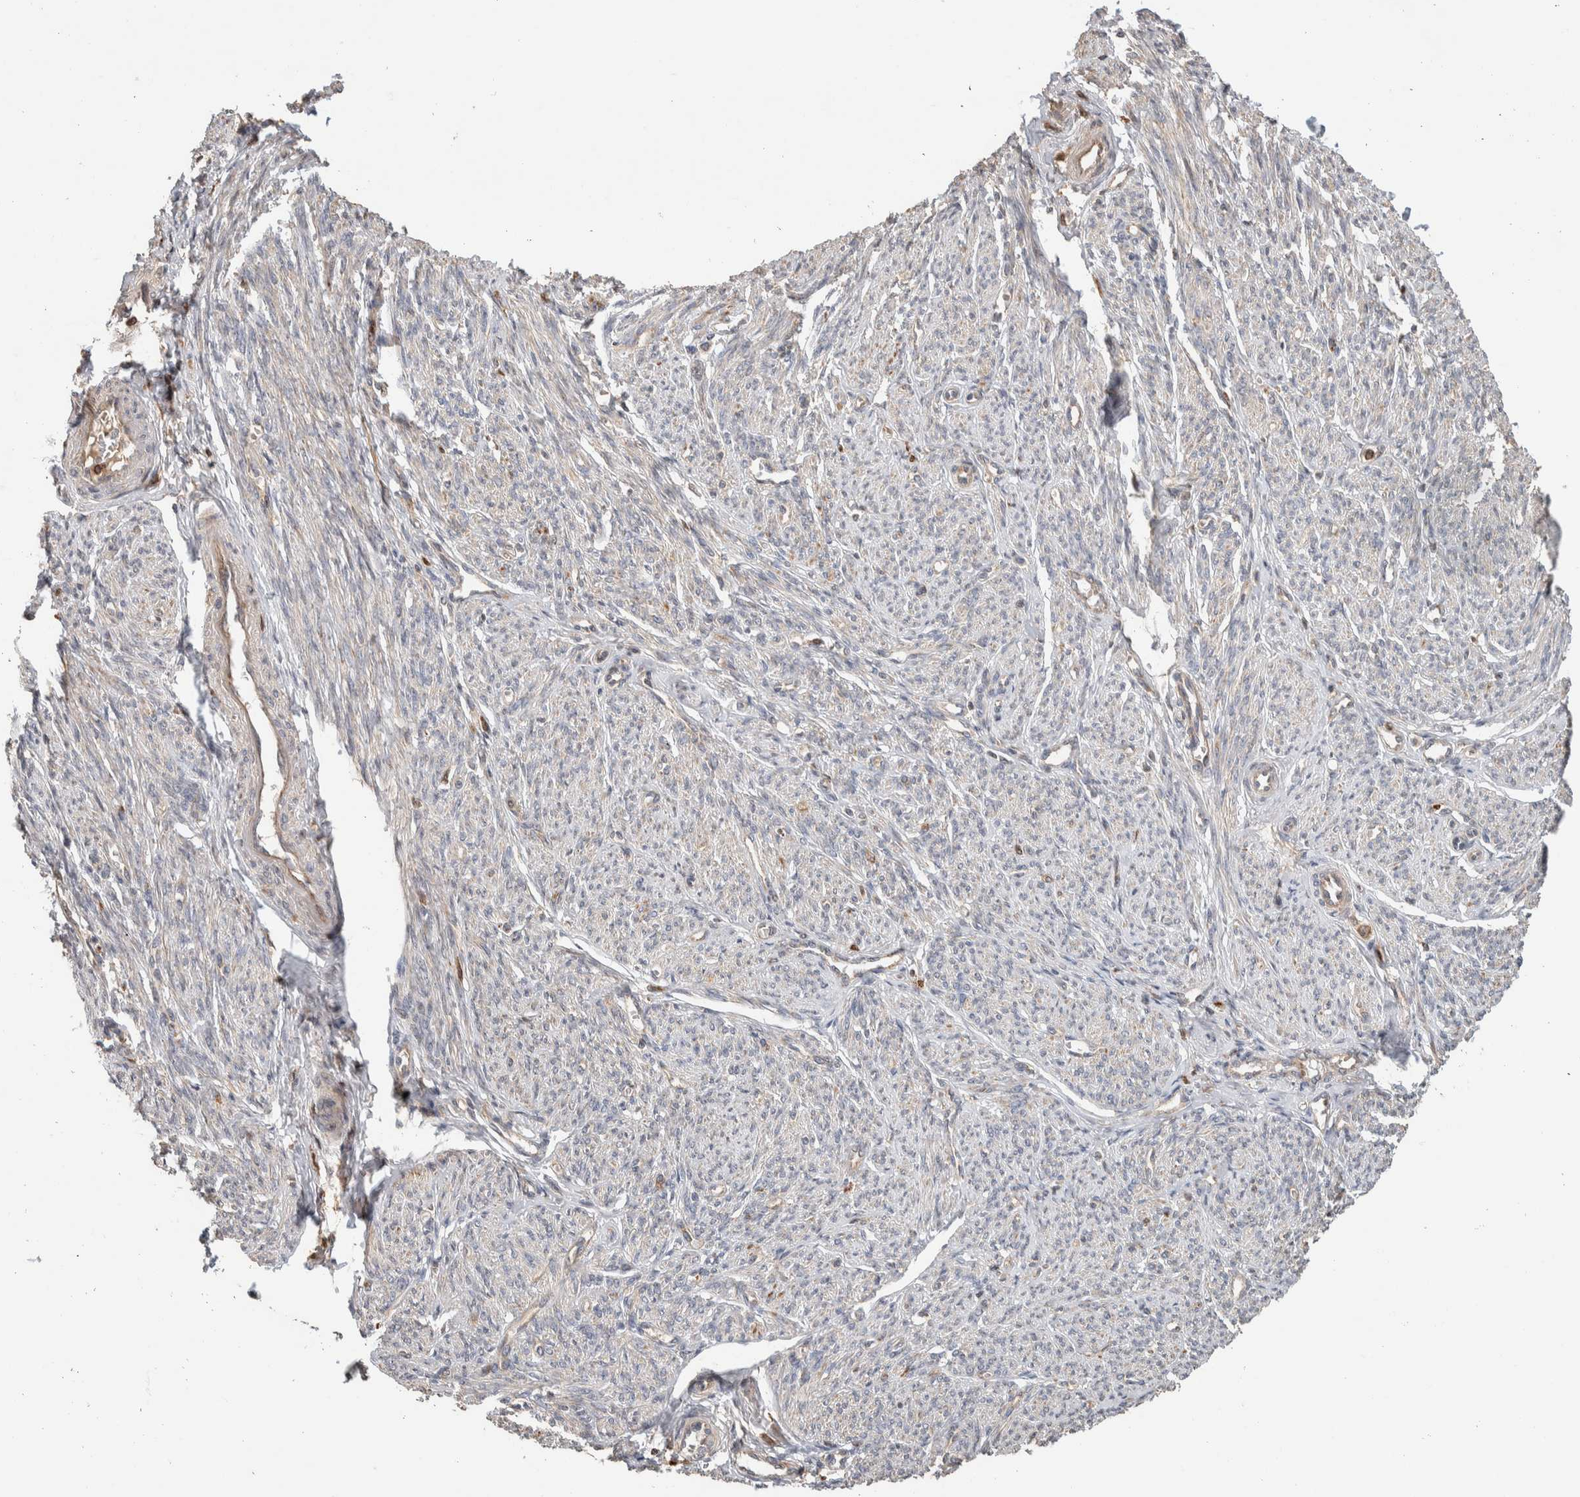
{"staining": {"intensity": "moderate", "quantity": "25%-75%", "location": "cytoplasmic/membranous"}, "tissue": "smooth muscle", "cell_type": "Smooth muscle cells", "image_type": "normal", "snomed": [{"axis": "morphology", "description": "Normal tissue, NOS"}, {"axis": "topography", "description": "Smooth muscle"}], "caption": "An image showing moderate cytoplasmic/membranous expression in approximately 25%-75% of smooth muscle cells in normal smooth muscle, as visualized by brown immunohistochemical staining.", "gene": "VPS53", "patient": {"sex": "female", "age": 65}}